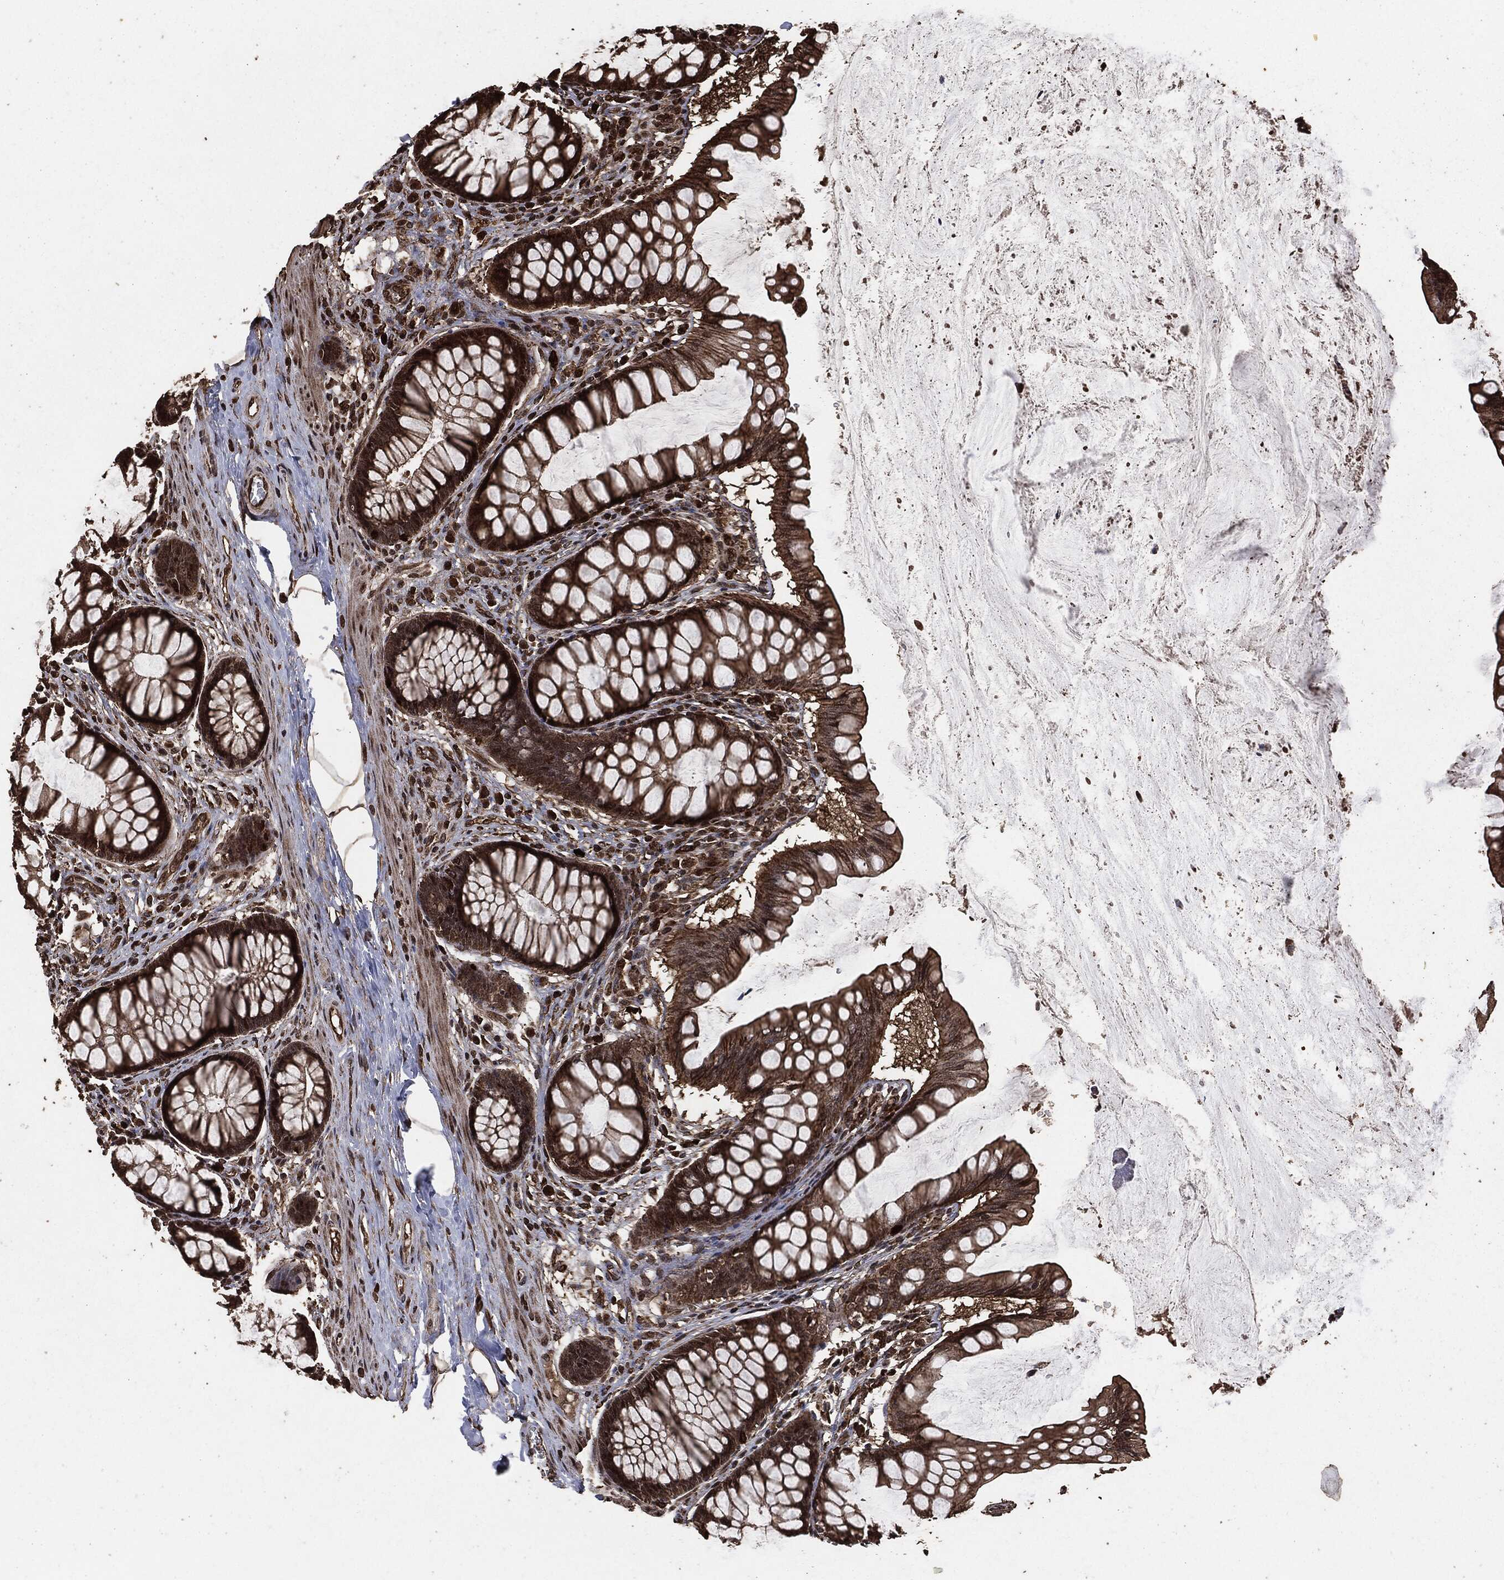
{"staining": {"intensity": "strong", "quantity": ">75%", "location": "nuclear"}, "tissue": "colon", "cell_type": "Endothelial cells", "image_type": "normal", "snomed": [{"axis": "morphology", "description": "Normal tissue, NOS"}, {"axis": "topography", "description": "Colon"}], "caption": "Colon stained with a protein marker displays strong staining in endothelial cells.", "gene": "EGFR", "patient": {"sex": "female", "age": 65}}